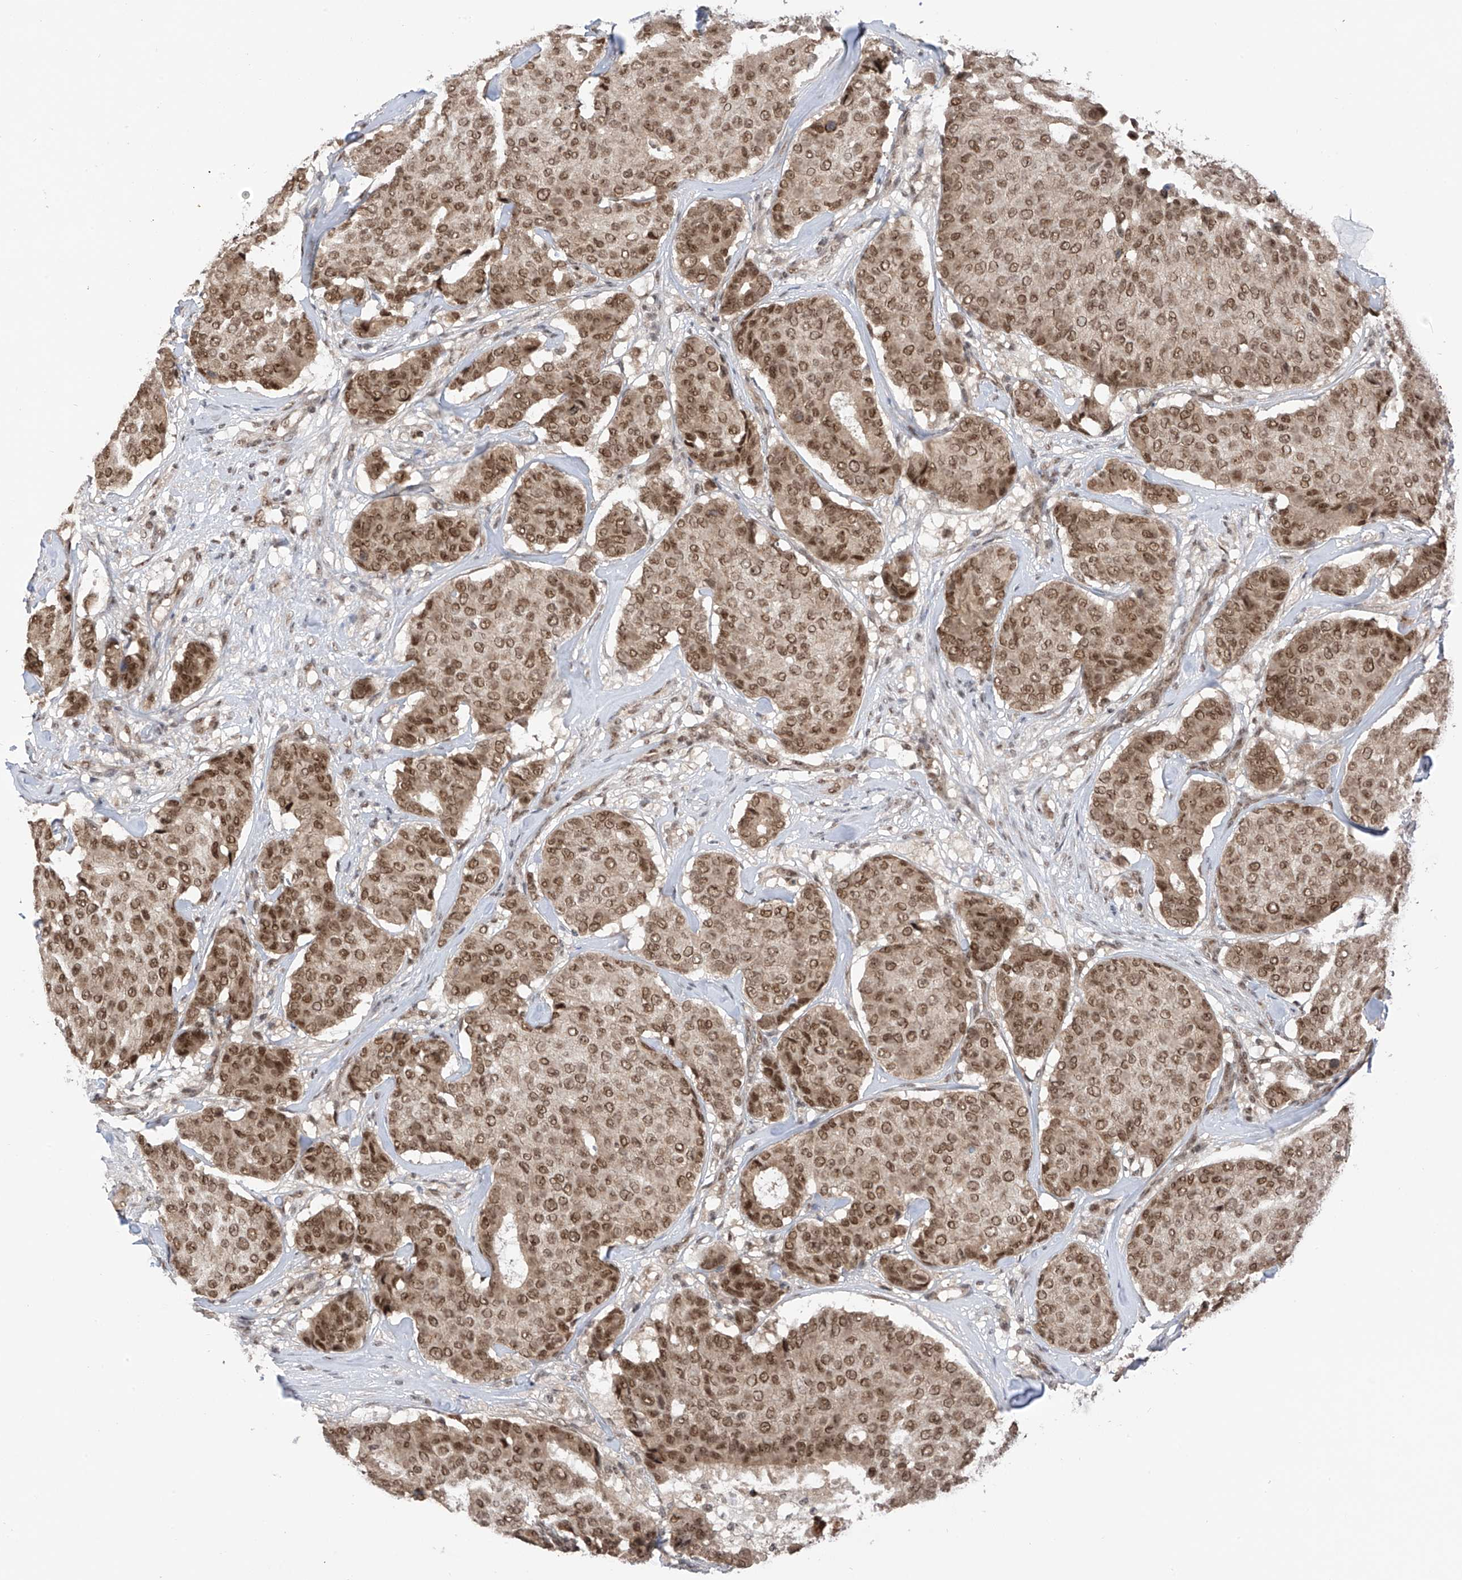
{"staining": {"intensity": "moderate", "quantity": ">75%", "location": "cytoplasmic/membranous,nuclear"}, "tissue": "breast cancer", "cell_type": "Tumor cells", "image_type": "cancer", "snomed": [{"axis": "morphology", "description": "Duct carcinoma"}, {"axis": "topography", "description": "Breast"}], "caption": "Protein staining of breast invasive ductal carcinoma tissue shows moderate cytoplasmic/membranous and nuclear staining in approximately >75% of tumor cells.", "gene": "RPAIN", "patient": {"sex": "female", "age": 75}}